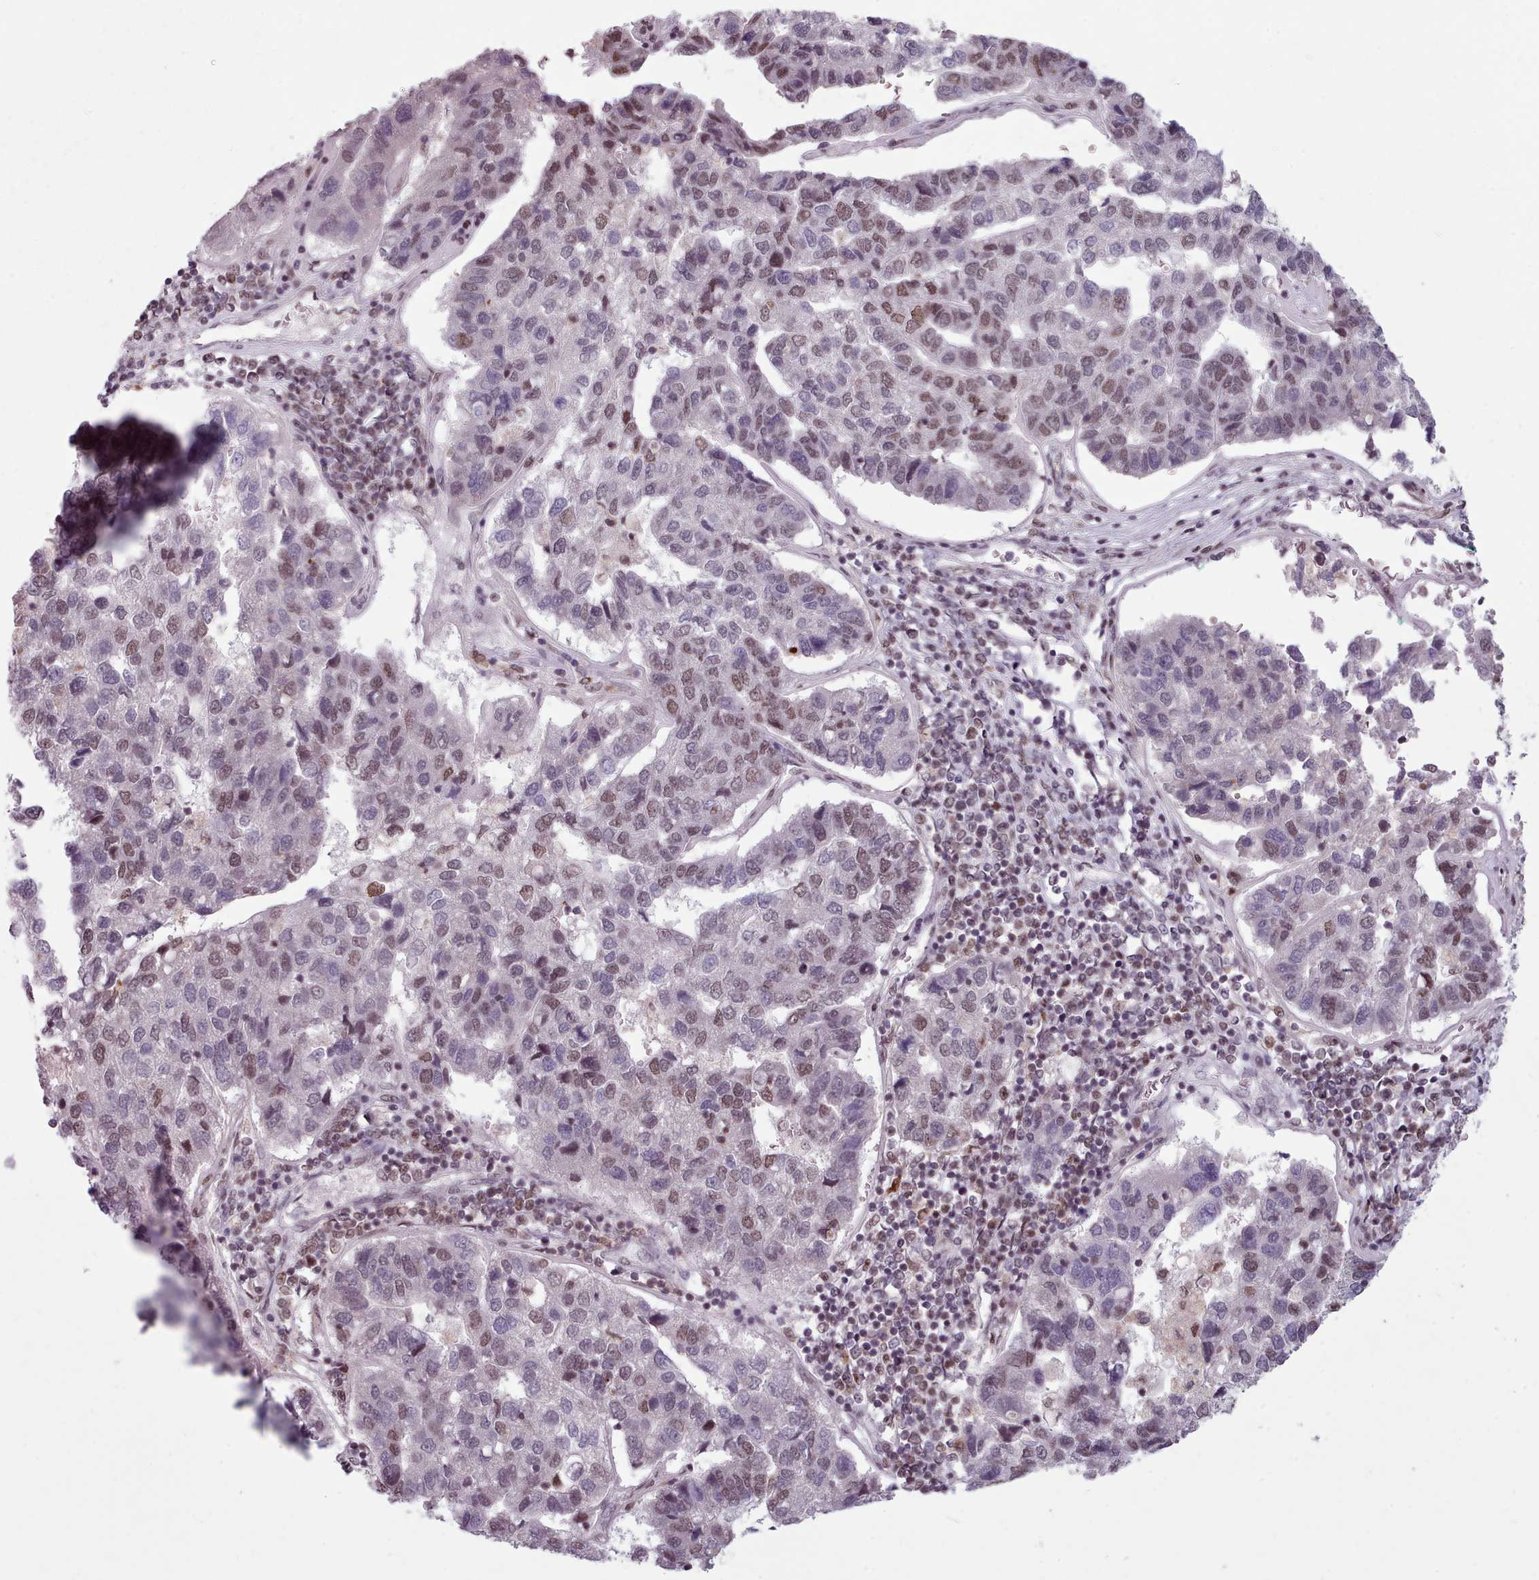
{"staining": {"intensity": "moderate", "quantity": "25%-75%", "location": "nuclear"}, "tissue": "pancreatic cancer", "cell_type": "Tumor cells", "image_type": "cancer", "snomed": [{"axis": "morphology", "description": "Adenocarcinoma, NOS"}, {"axis": "topography", "description": "Pancreas"}], "caption": "Pancreatic cancer stained with immunohistochemistry exhibits moderate nuclear expression in approximately 25%-75% of tumor cells.", "gene": "SRRM1", "patient": {"sex": "female", "age": 61}}